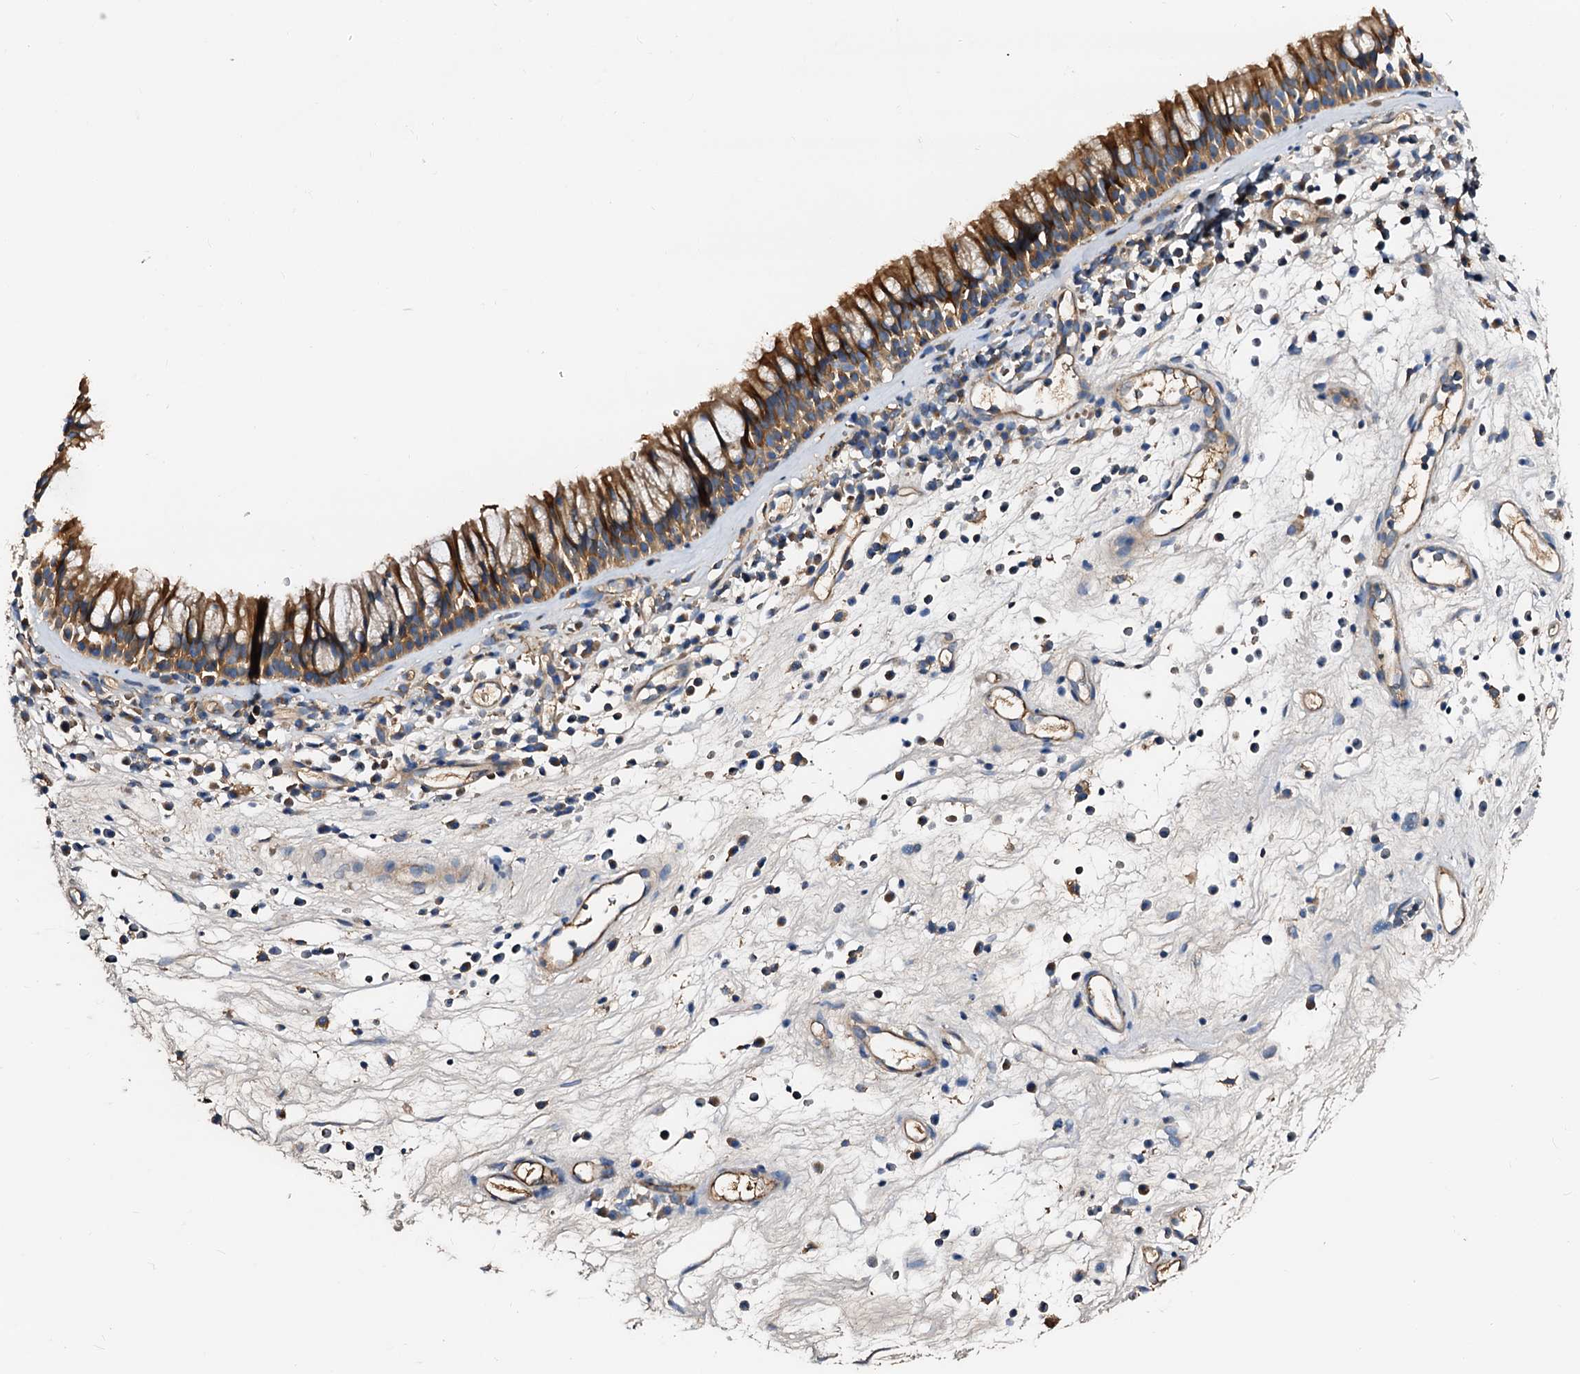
{"staining": {"intensity": "moderate", "quantity": ">75%", "location": "cytoplasmic/membranous"}, "tissue": "nasopharynx", "cell_type": "Respiratory epithelial cells", "image_type": "normal", "snomed": [{"axis": "morphology", "description": "Normal tissue, NOS"}, {"axis": "morphology", "description": "Inflammation, NOS"}, {"axis": "morphology", "description": "Malignant melanoma, Metastatic site"}, {"axis": "topography", "description": "Nasopharynx"}], "caption": "Normal nasopharynx demonstrates moderate cytoplasmic/membranous expression in about >75% of respiratory epithelial cells.", "gene": "CSKMT", "patient": {"sex": "male", "age": 70}}